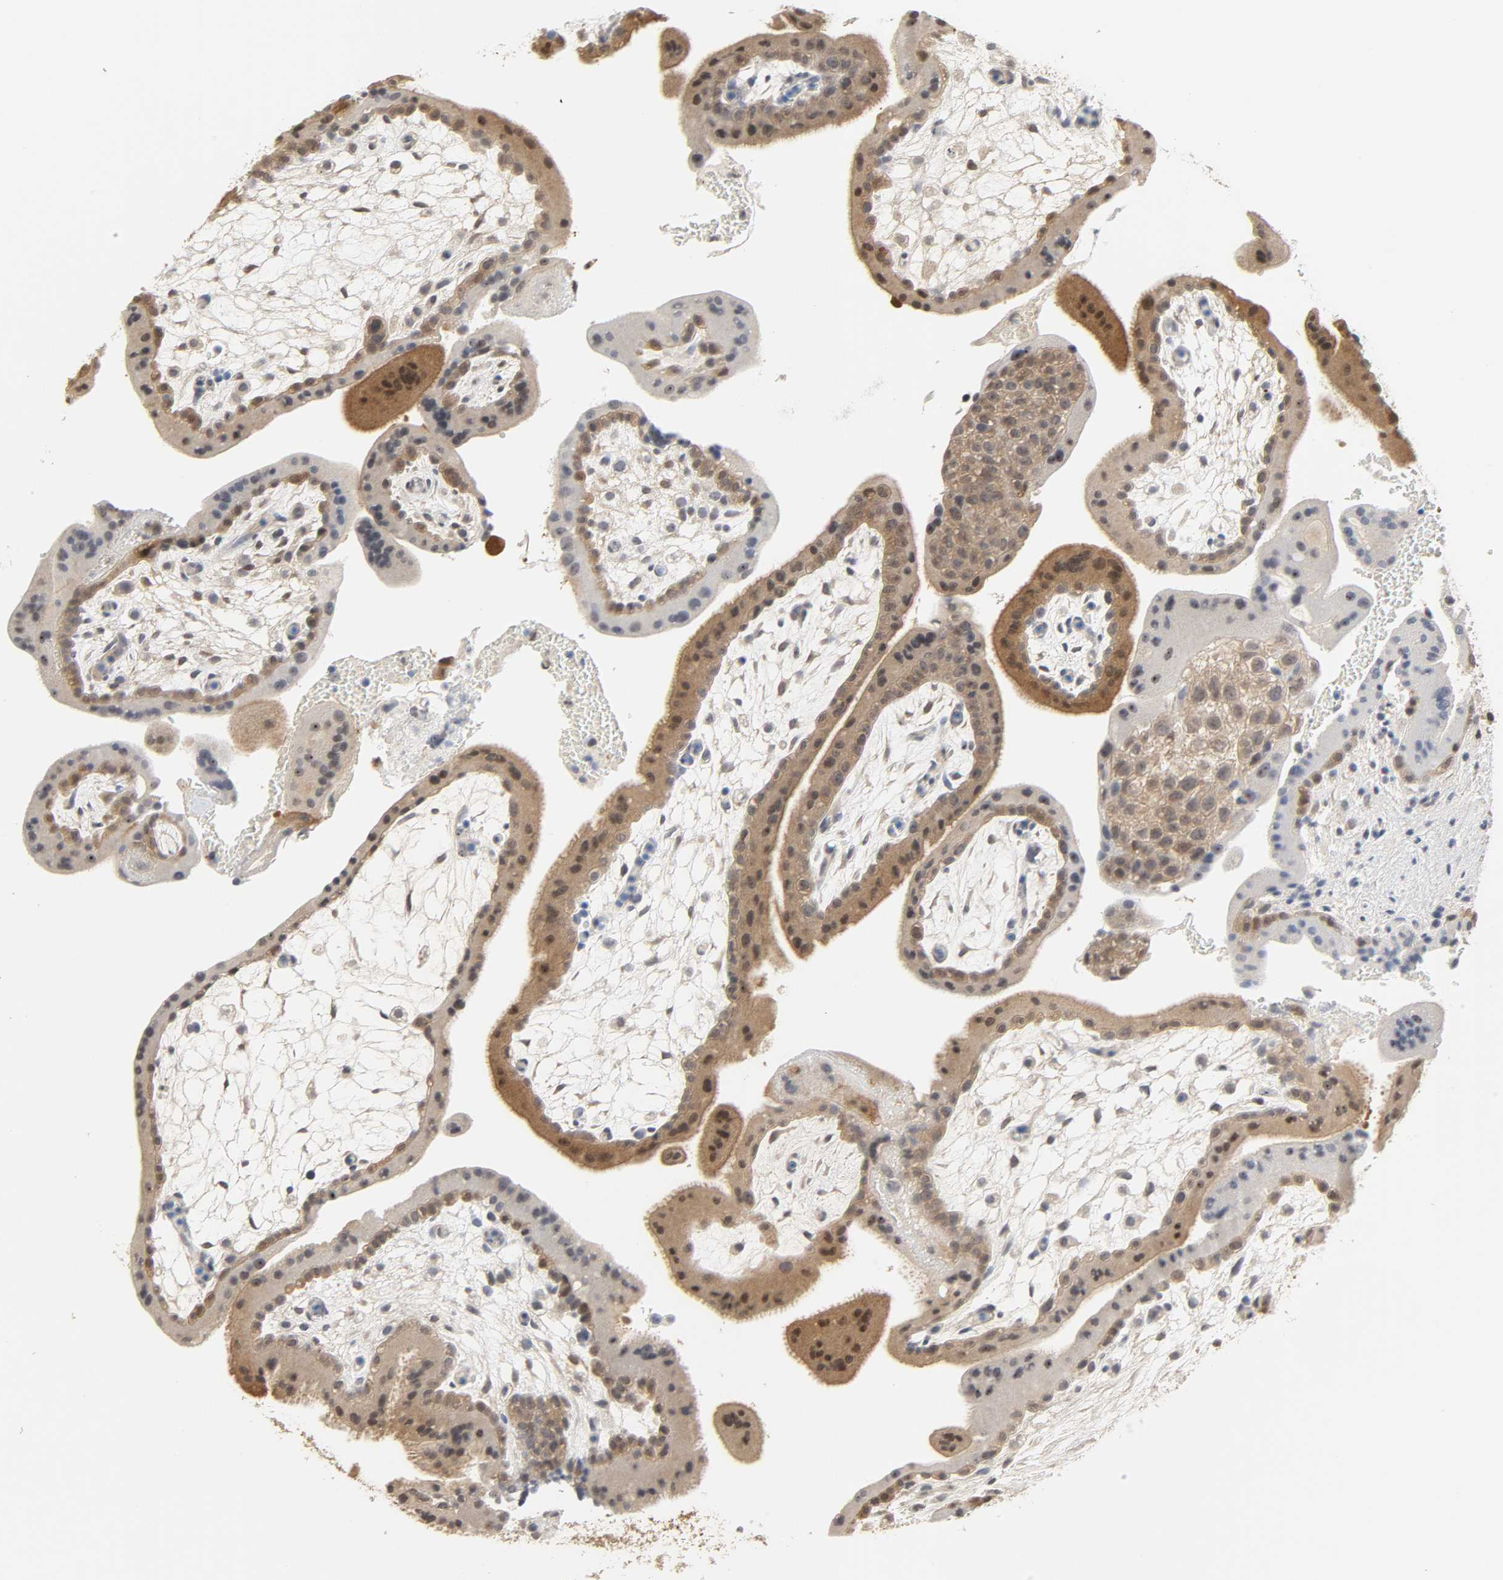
{"staining": {"intensity": "negative", "quantity": "none", "location": "none"}, "tissue": "placenta", "cell_type": "Decidual cells", "image_type": "normal", "snomed": [{"axis": "morphology", "description": "Normal tissue, NOS"}, {"axis": "topography", "description": "Placenta"}], "caption": "This is an IHC histopathology image of normal human placenta. There is no expression in decidual cells.", "gene": "MIF", "patient": {"sex": "female", "age": 35}}